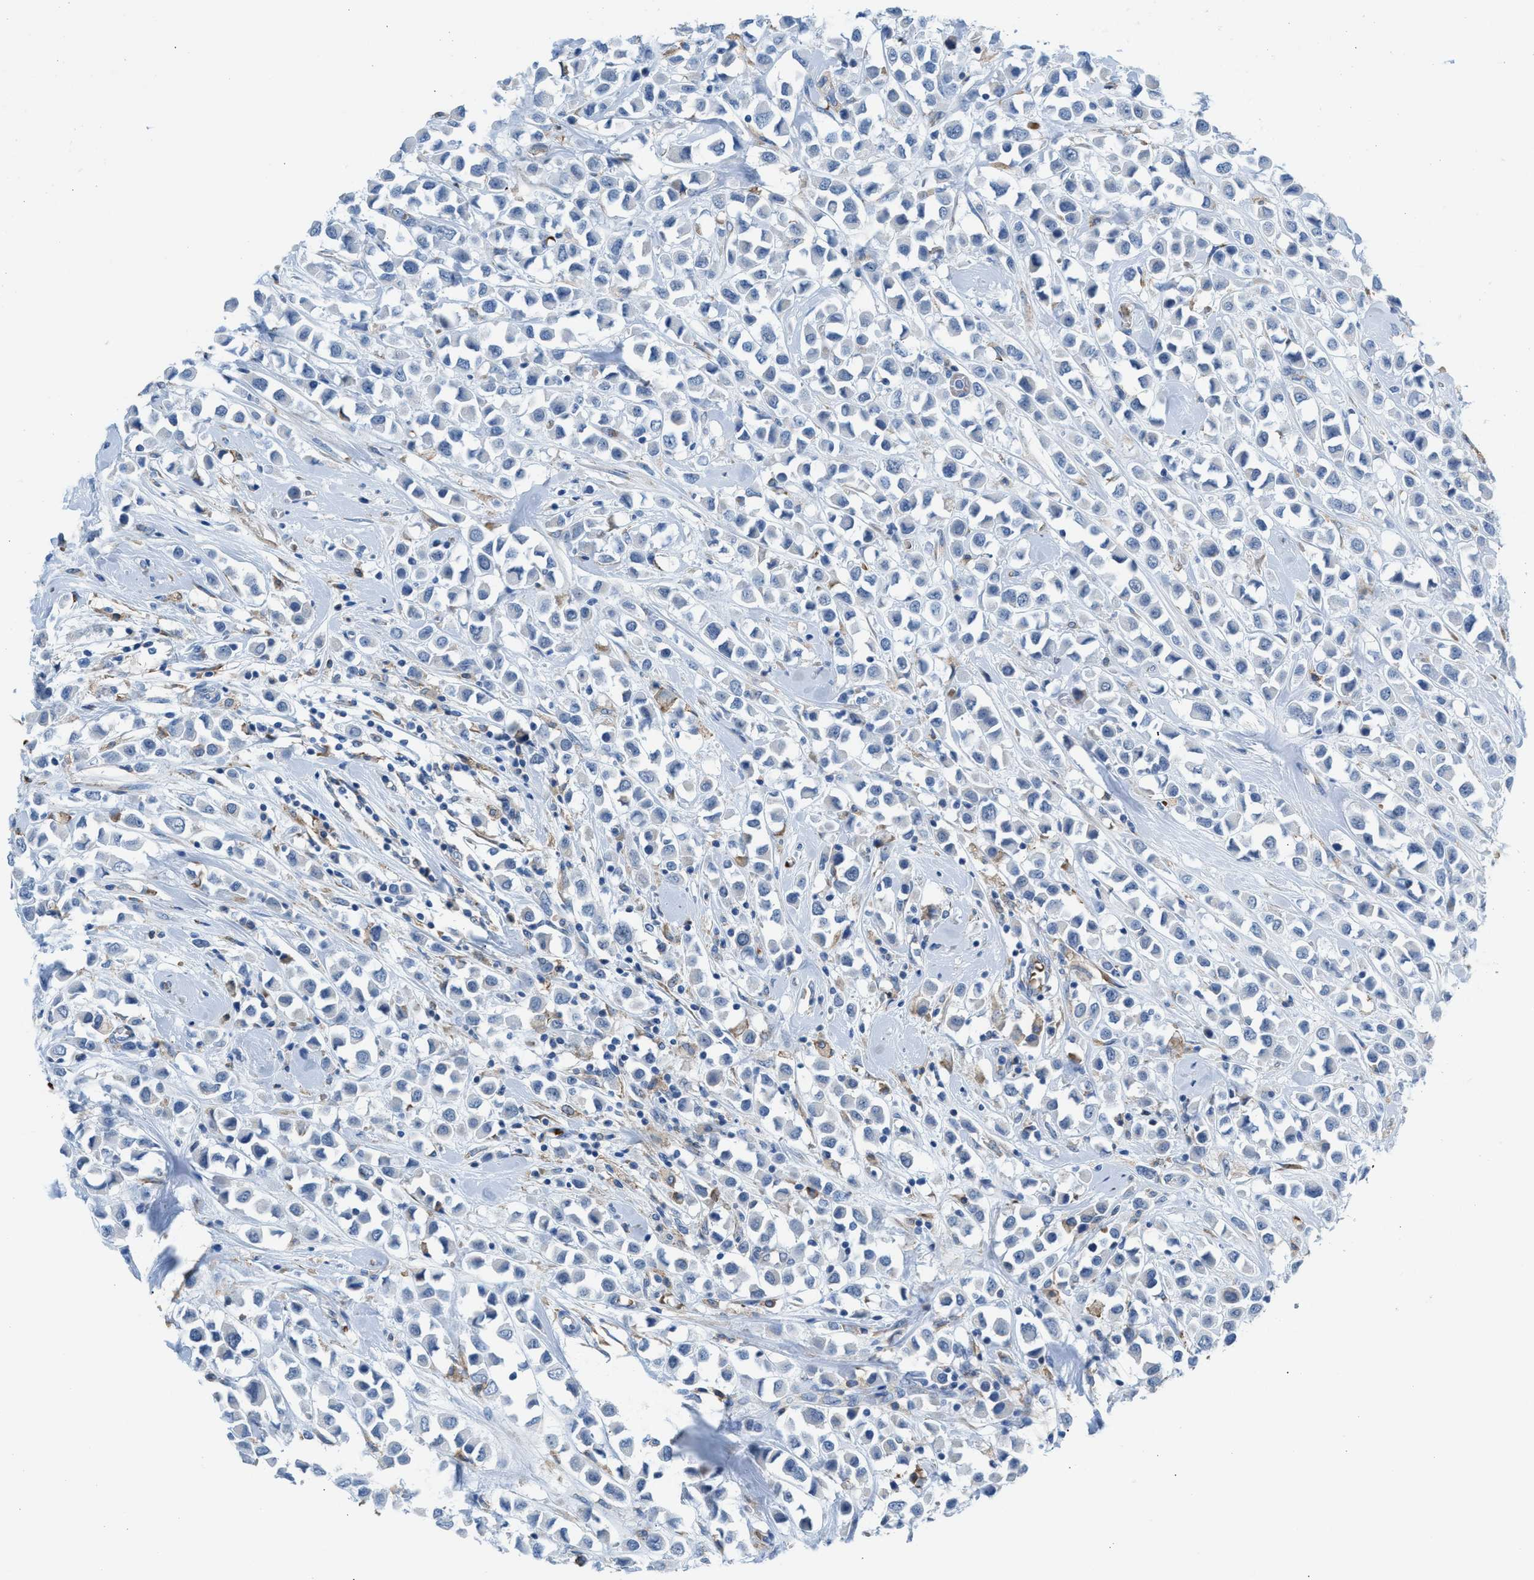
{"staining": {"intensity": "negative", "quantity": "none", "location": "none"}, "tissue": "breast cancer", "cell_type": "Tumor cells", "image_type": "cancer", "snomed": [{"axis": "morphology", "description": "Duct carcinoma"}, {"axis": "topography", "description": "Breast"}], "caption": "There is no significant staining in tumor cells of infiltrating ductal carcinoma (breast).", "gene": "CA3", "patient": {"sex": "female", "age": 61}}